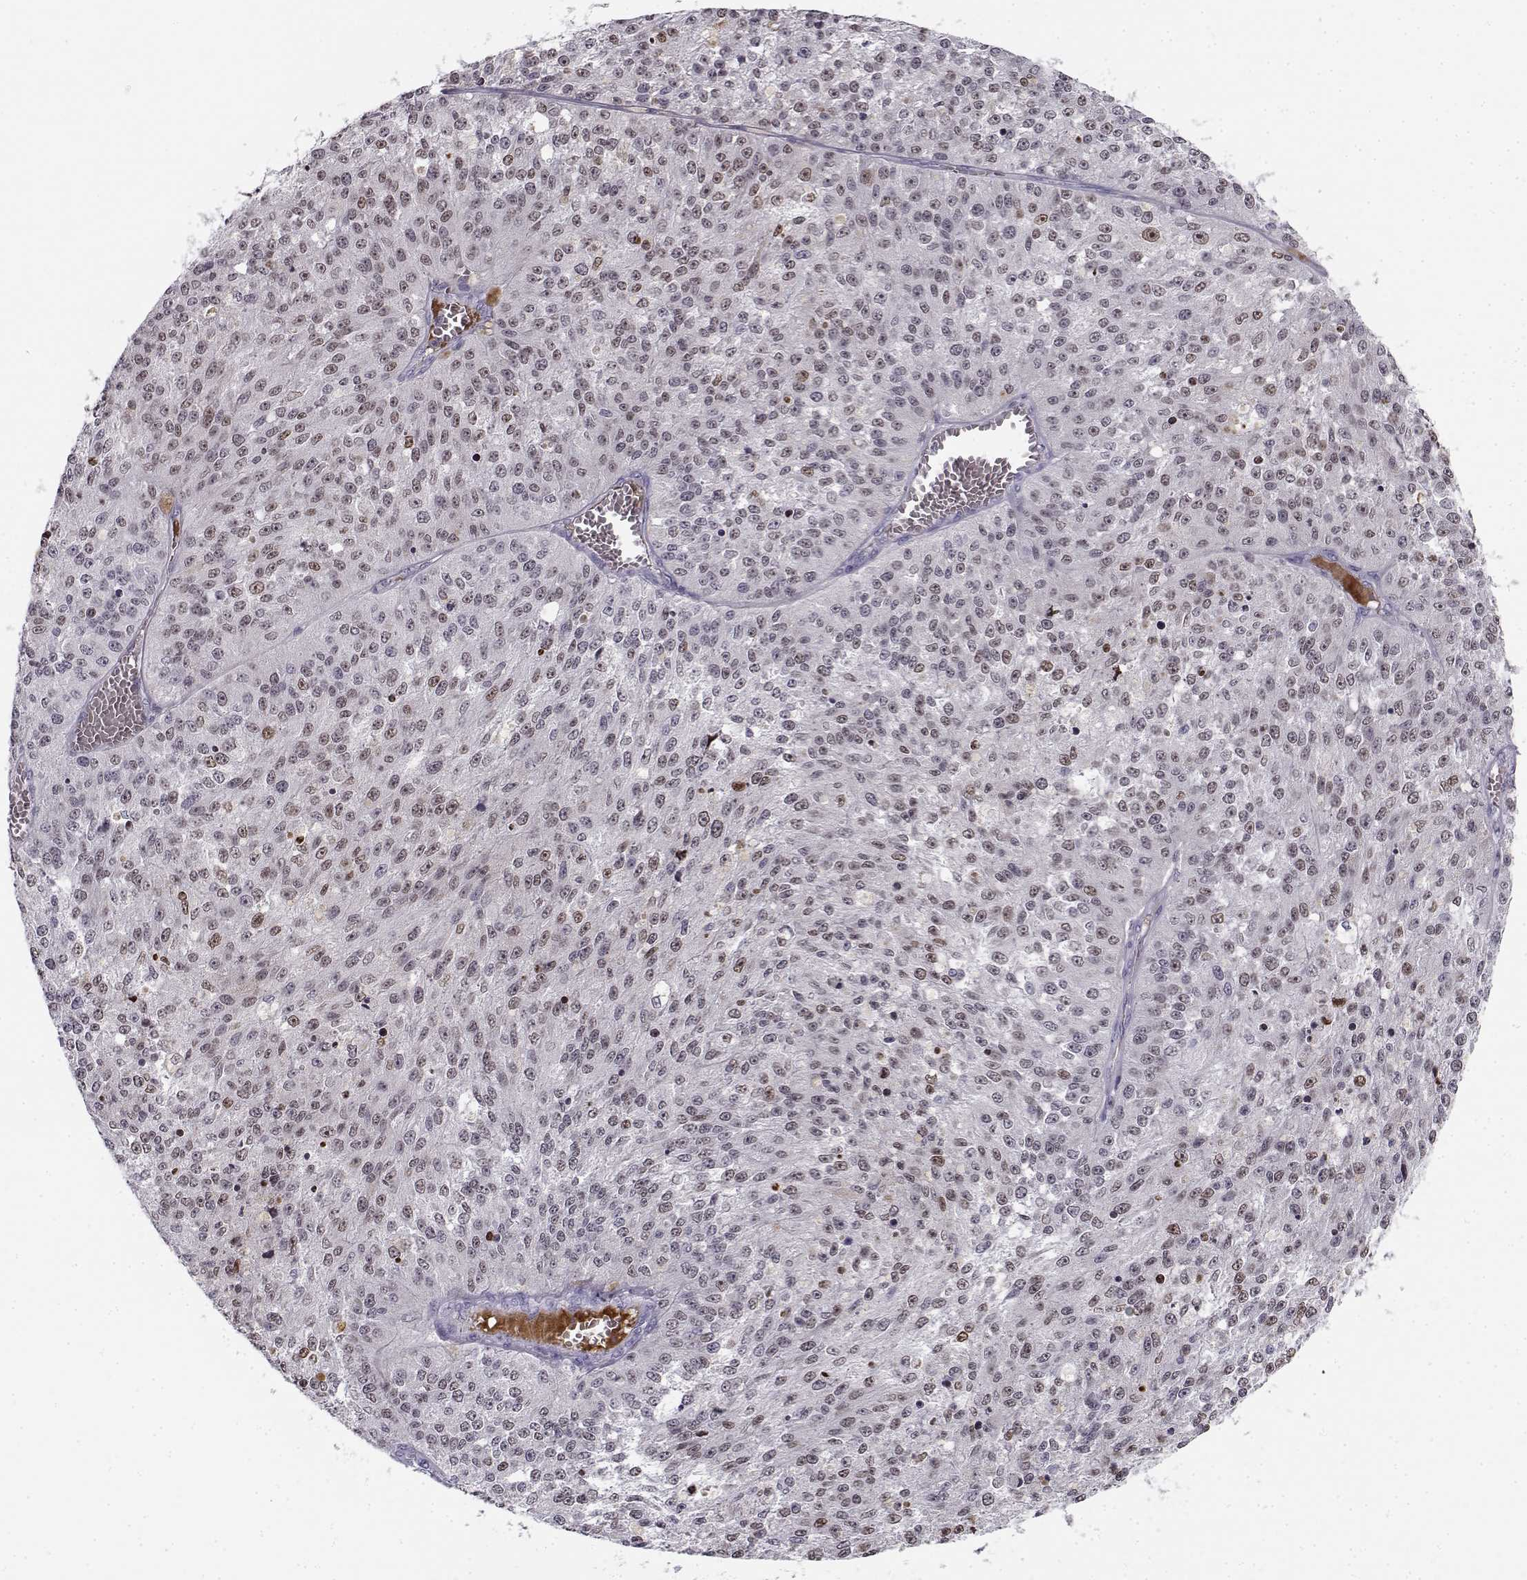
{"staining": {"intensity": "weak", "quantity": "25%-75%", "location": "nuclear"}, "tissue": "melanoma", "cell_type": "Tumor cells", "image_type": "cancer", "snomed": [{"axis": "morphology", "description": "Malignant melanoma, Metastatic site"}, {"axis": "topography", "description": "Lymph node"}], "caption": "Malignant melanoma (metastatic site) tissue shows weak nuclear expression in about 25%-75% of tumor cells, visualized by immunohistochemistry. Nuclei are stained in blue.", "gene": "DDX25", "patient": {"sex": "female", "age": 64}}